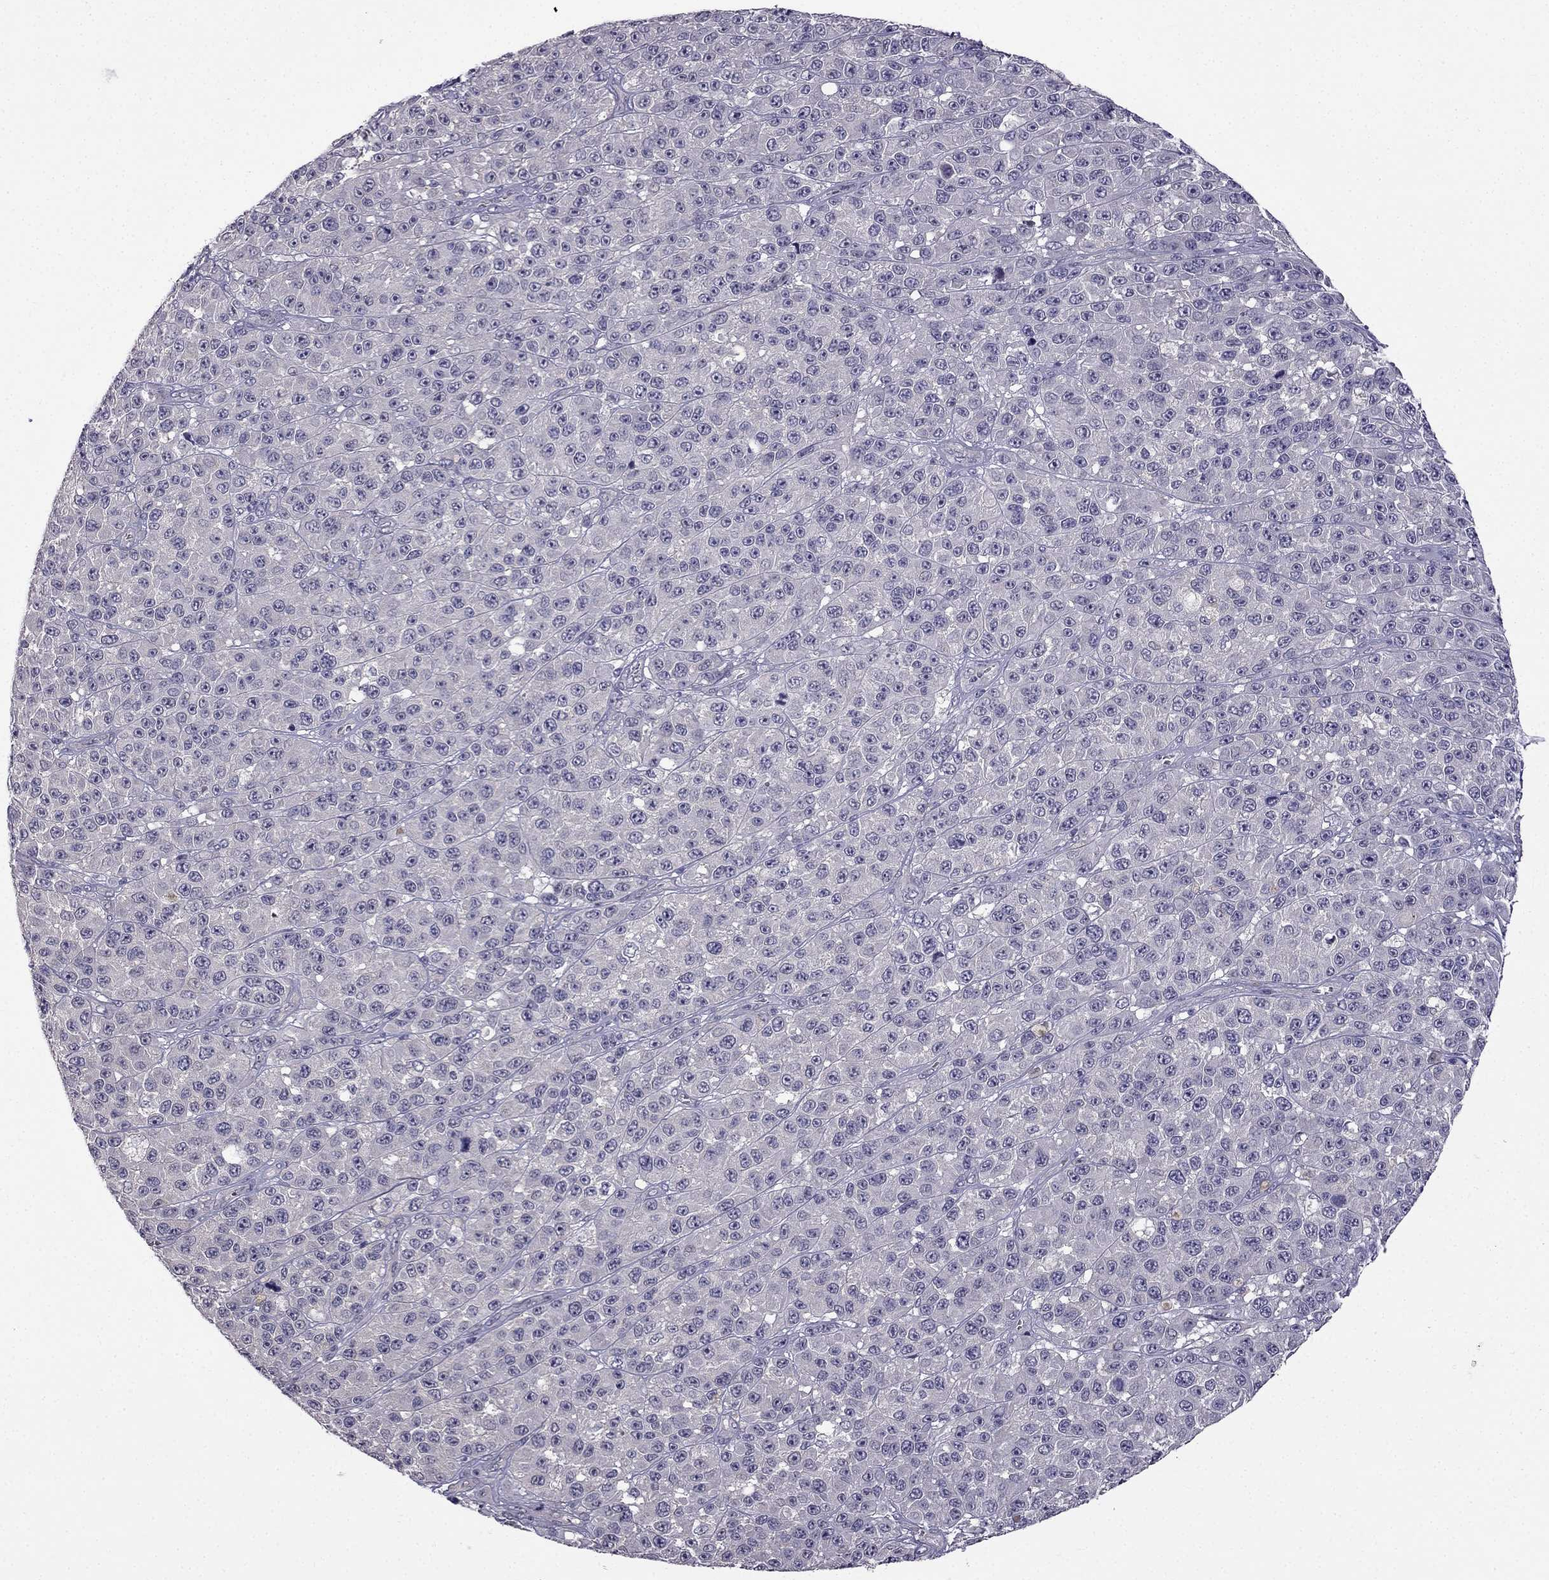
{"staining": {"intensity": "negative", "quantity": "none", "location": "none"}, "tissue": "melanoma", "cell_type": "Tumor cells", "image_type": "cancer", "snomed": [{"axis": "morphology", "description": "Malignant melanoma, NOS"}, {"axis": "topography", "description": "Skin"}], "caption": "This is a photomicrograph of immunohistochemistry staining of malignant melanoma, which shows no positivity in tumor cells. (IHC, brightfield microscopy, high magnification).", "gene": "HSFX1", "patient": {"sex": "female", "age": 58}}